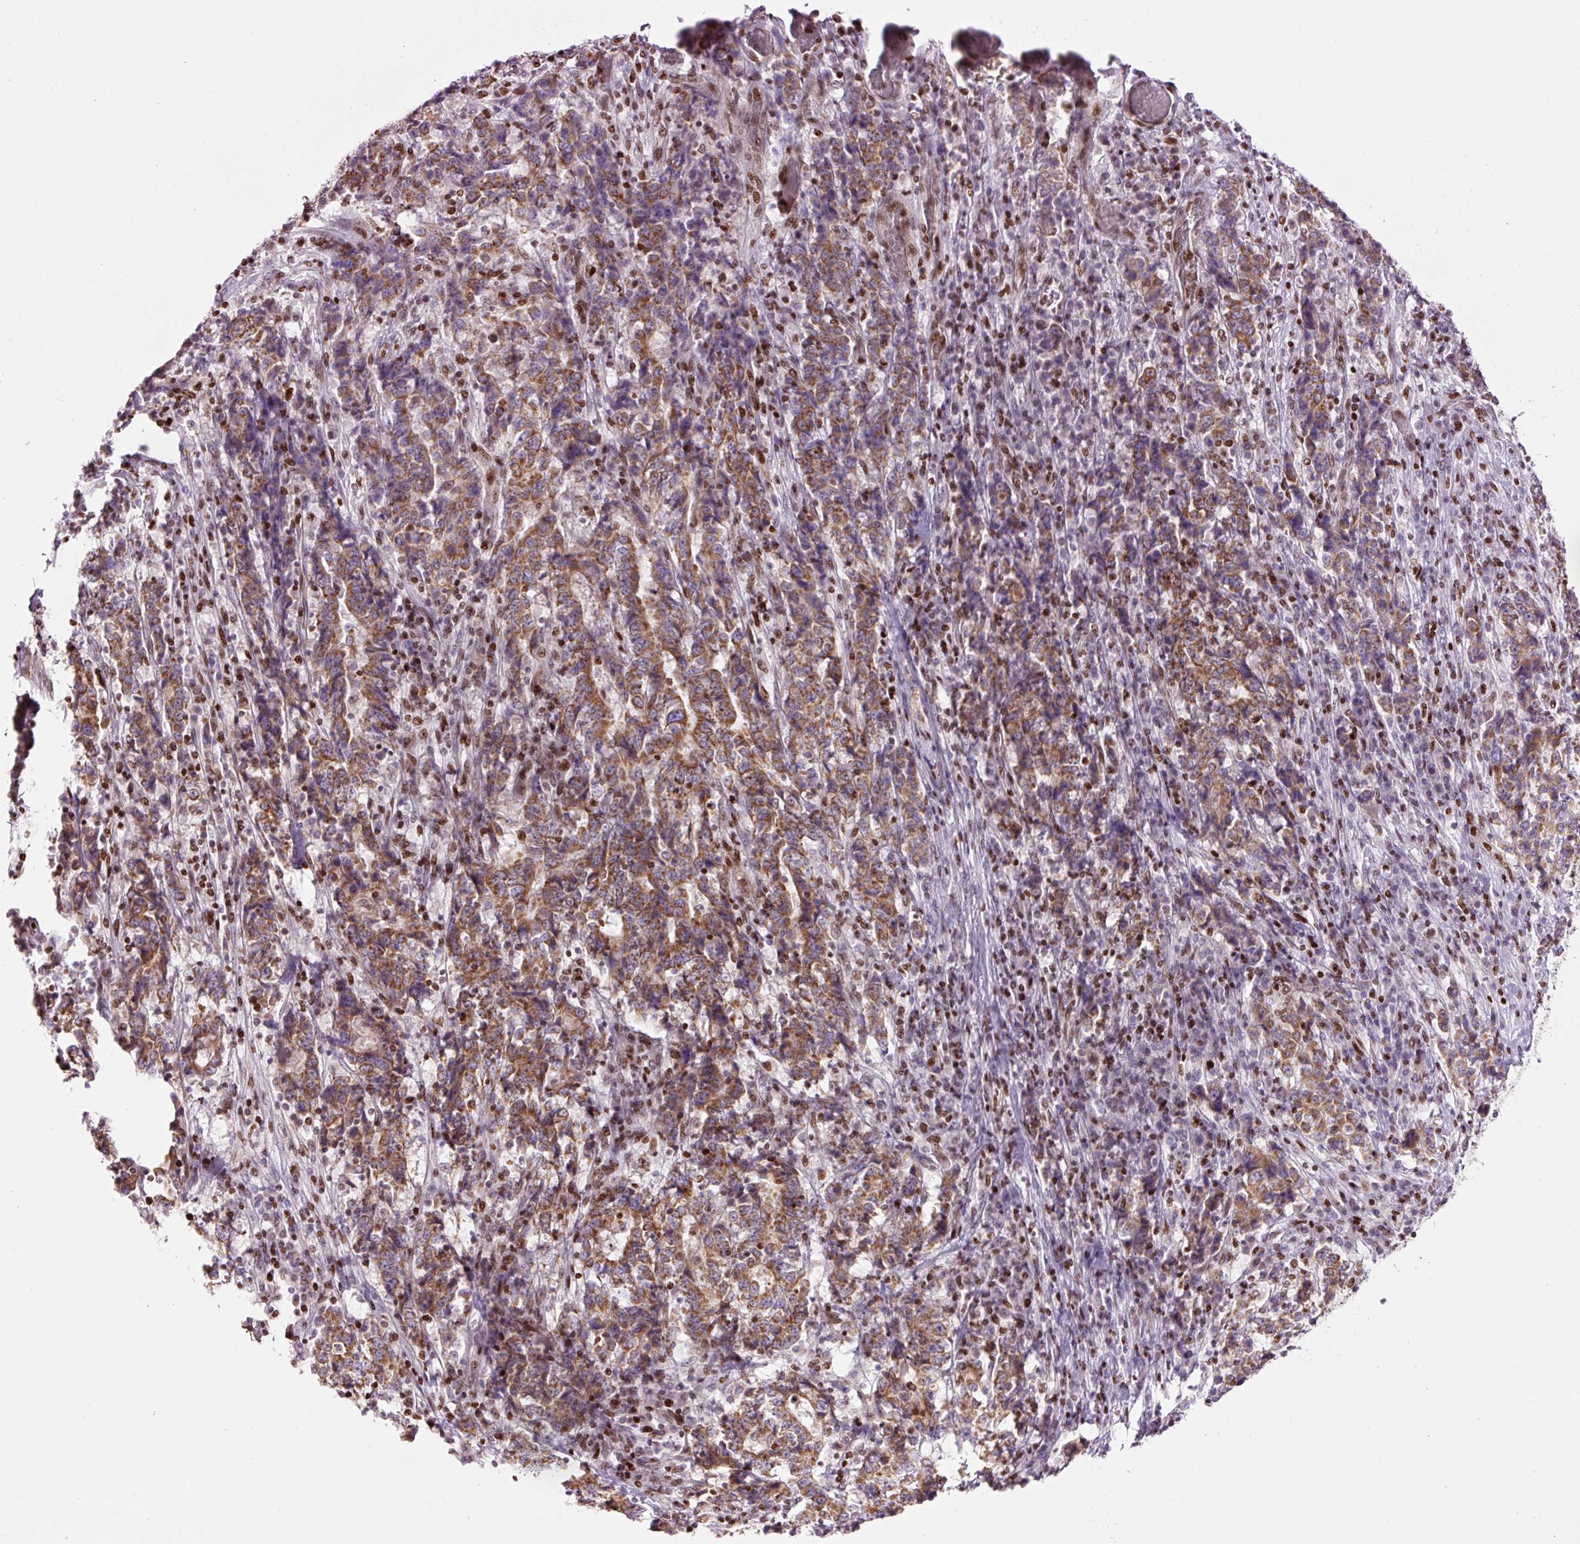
{"staining": {"intensity": "moderate", "quantity": ">75%", "location": "cytoplasmic/membranous"}, "tissue": "stomach cancer", "cell_type": "Tumor cells", "image_type": "cancer", "snomed": [{"axis": "morphology", "description": "Normal tissue, NOS"}, {"axis": "morphology", "description": "Adenocarcinoma, NOS"}, {"axis": "topography", "description": "Stomach, upper"}, {"axis": "topography", "description": "Stomach"}], "caption": "High-power microscopy captured an immunohistochemistry histopathology image of stomach cancer (adenocarcinoma), revealing moderate cytoplasmic/membranous positivity in about >75% of tumor cells.", "gene": "TMEM8B", "patient": {"sex": "male", "age": 59}}